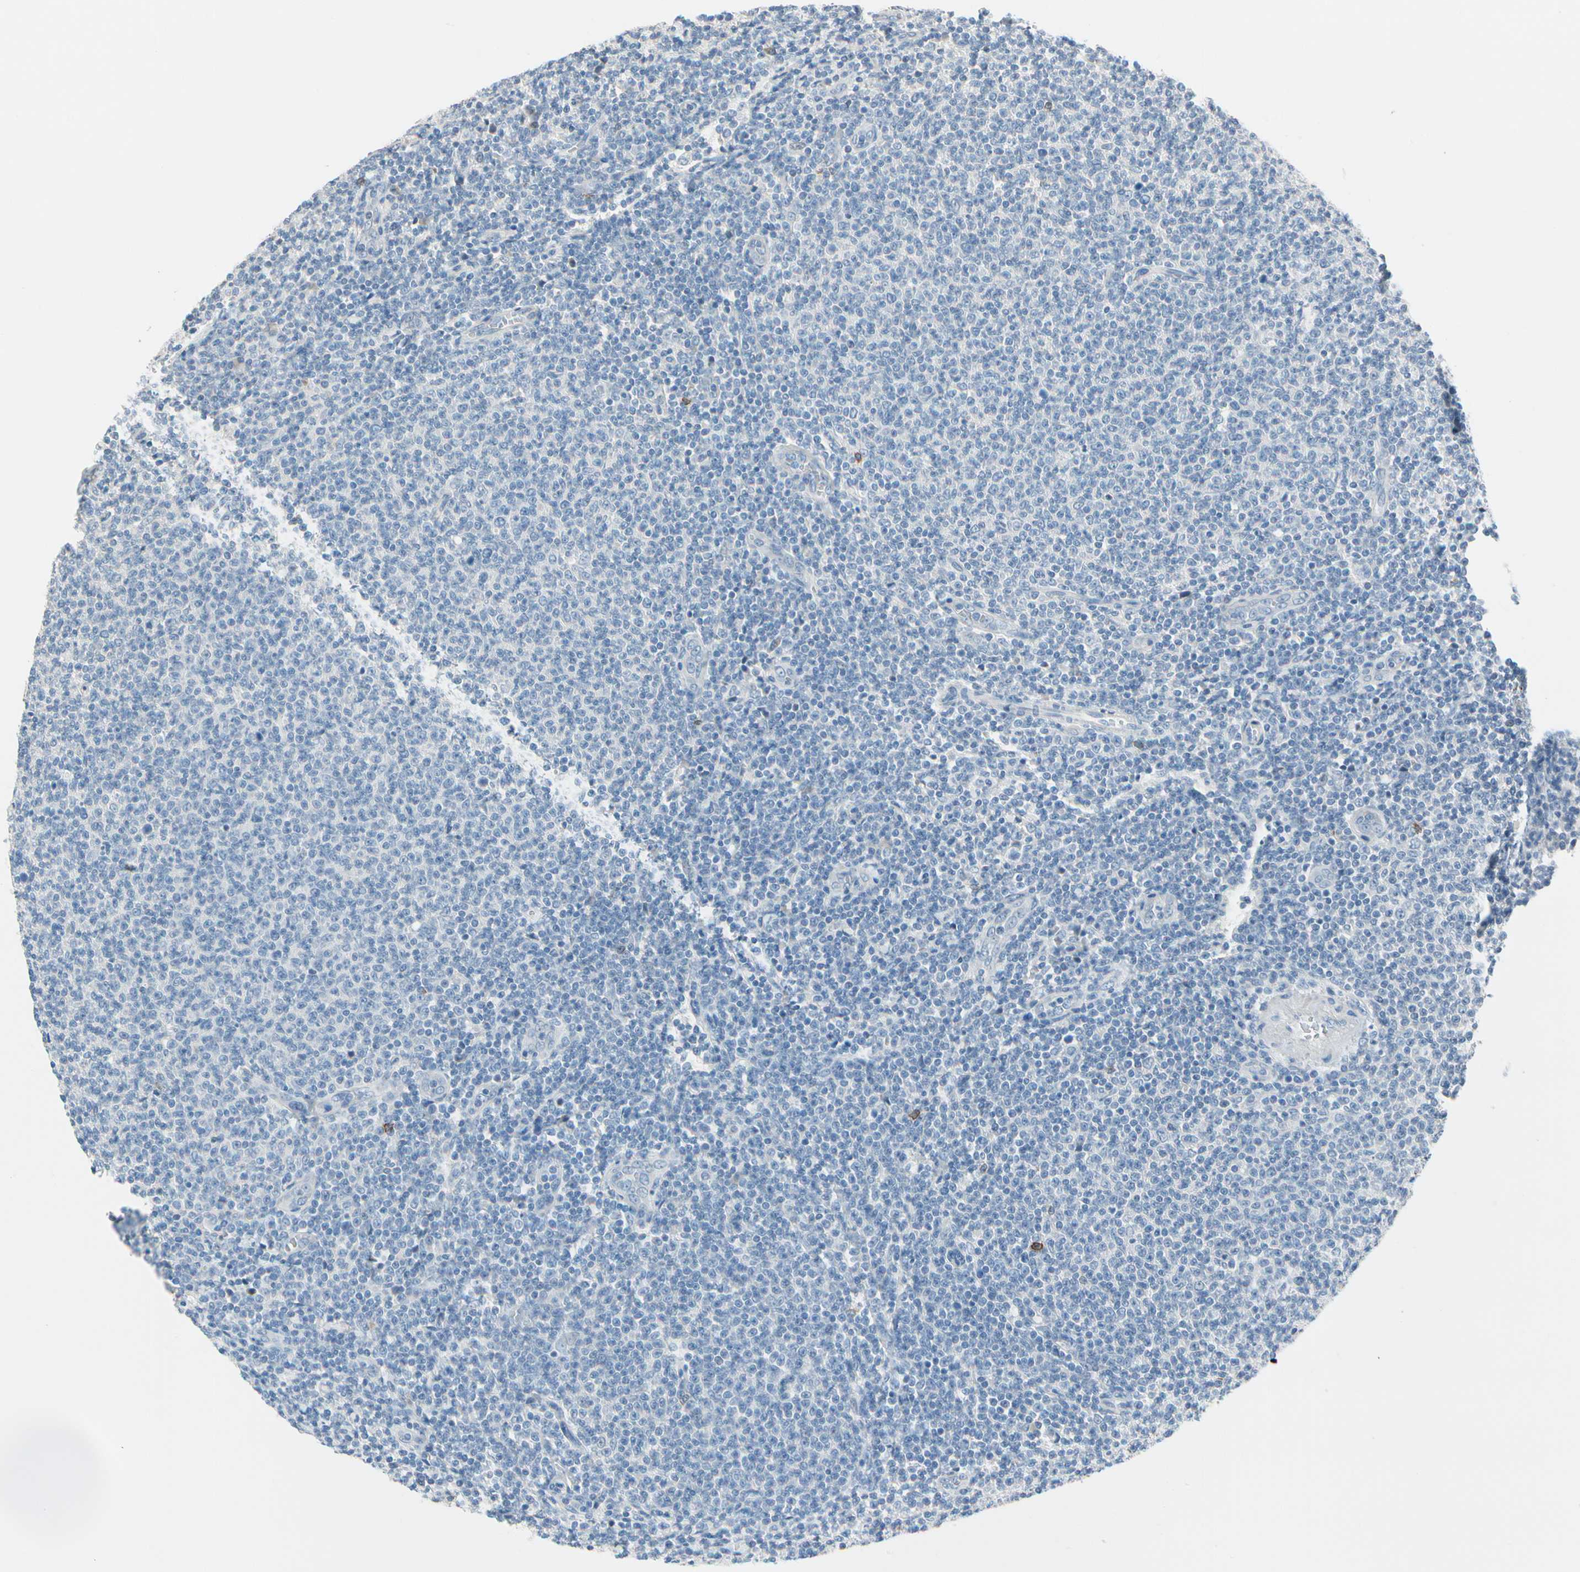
{"staining": {"intensity": "negative", "quantity": "none", "location": "none"}, "tissue": "lymphoma", "cell_type": "Tumor cells", "image_type": "cancer", "snomed": [{"axis": "morphology", "description": "Malignant lymphoma, non-Hodgkin's type, Low grade"}, {"axis": "topography", "description": "Lymph node"}], "caption": "Immunohistochemistry image of lymphoma stained for a protein (brown), which shows no expression in tumor cells.", "gene": "STK40", "patient": {"sex": "male", "age": 66}}